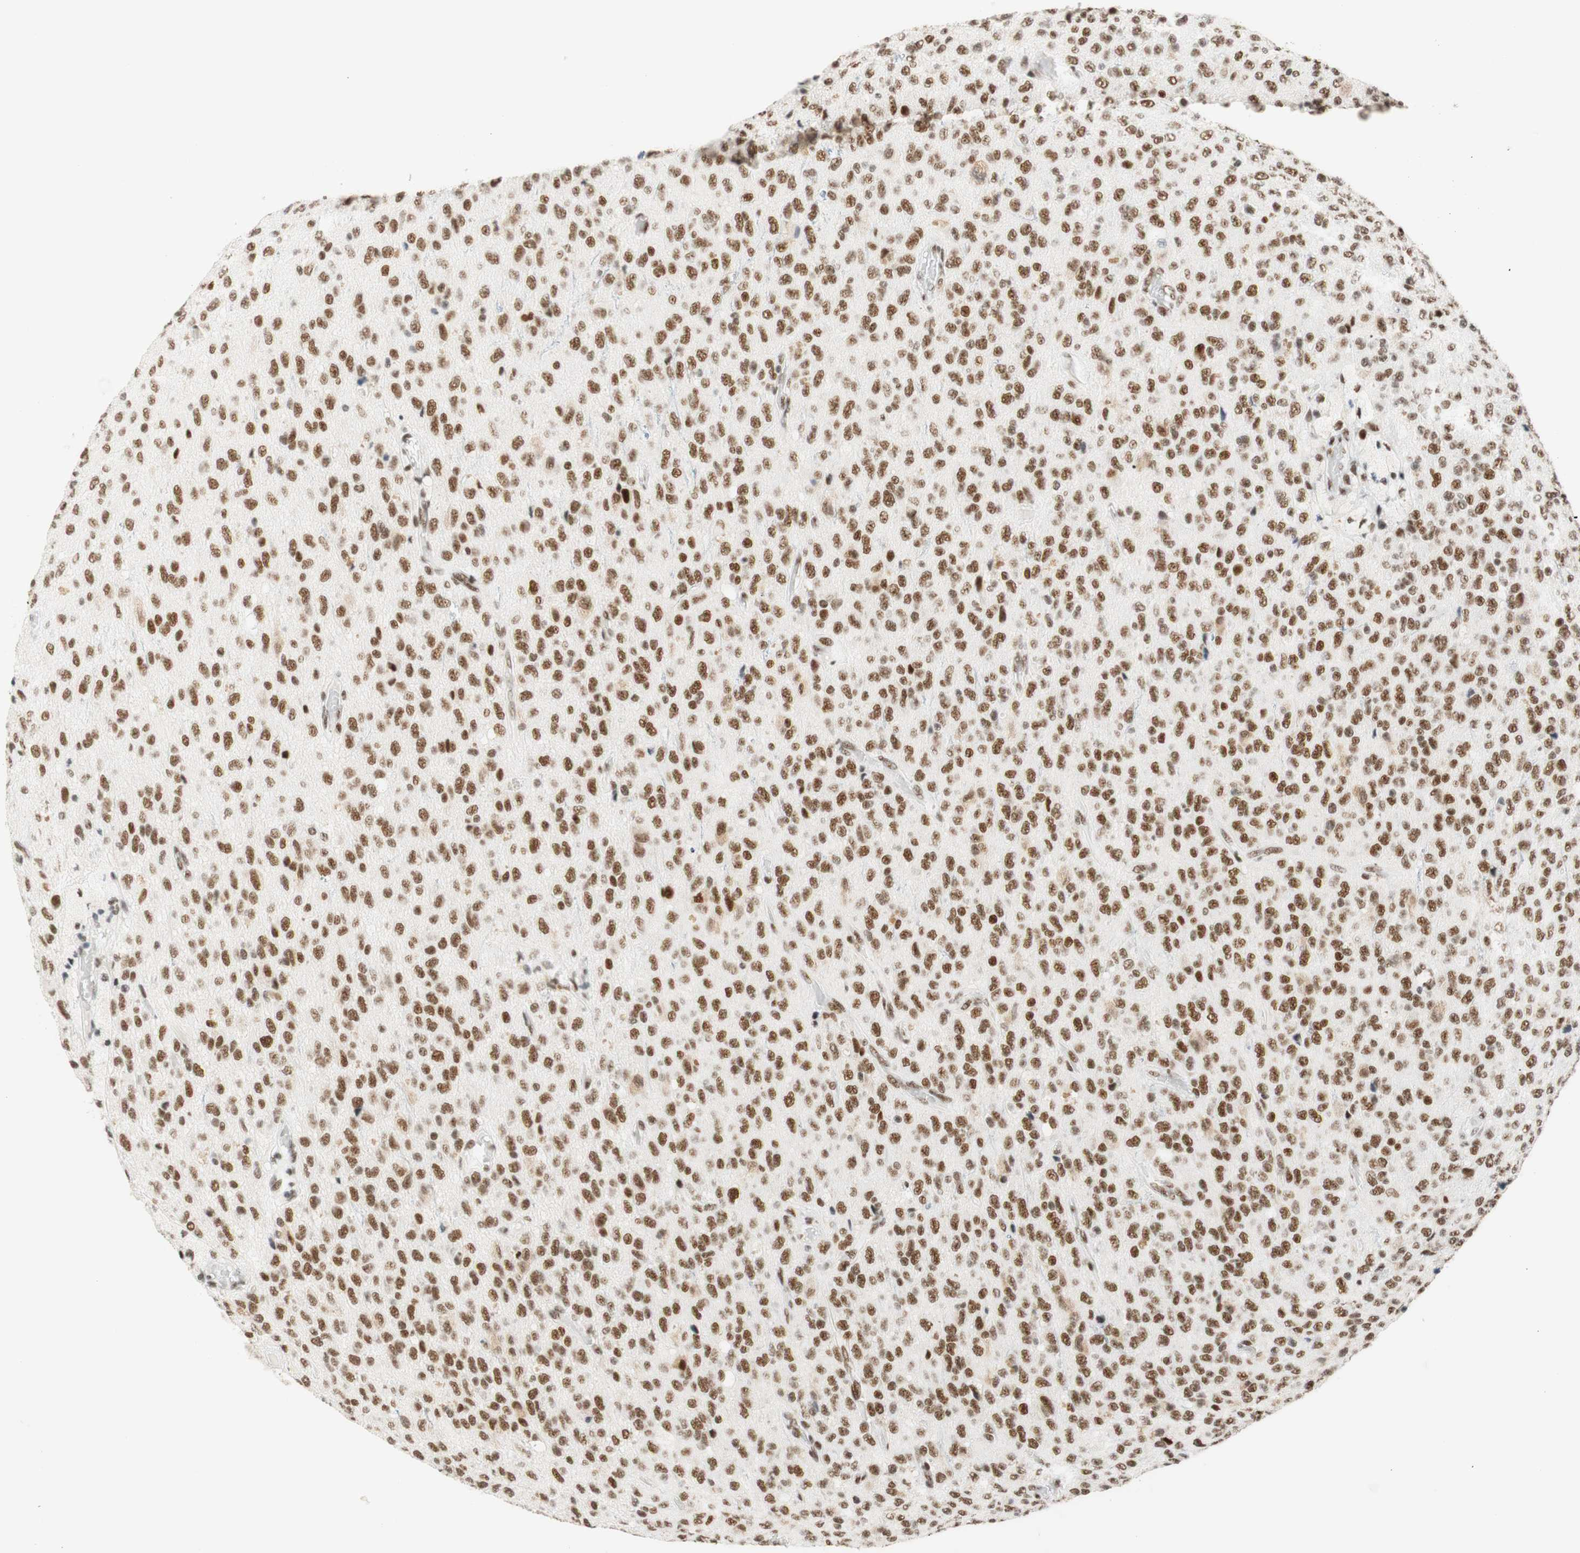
{"staining": {"intensity": "moderate", "quantity": ">75%", "location": "nuclear"}, "tissue": "glioma", "cell_type": "Tumor cells", "image_type": "cancer", "snomed": [{"axis": "morphology", "description": "Glioma, malignant, High grade"}, {"axis": "topography", "description": "pancreas cauda"}], "caption": "An immunohistochemistry photomicrograph of neoplastic tissue is shown. Protein staining in brown labels moderate nuclear positivity in malignant high-grade glioma within tumor cells. Ihc stains the protein of interest in brown and the nuclei are stained blue.", "gene": "RNF20", "patient": {"sex": "male", "age": 60}}